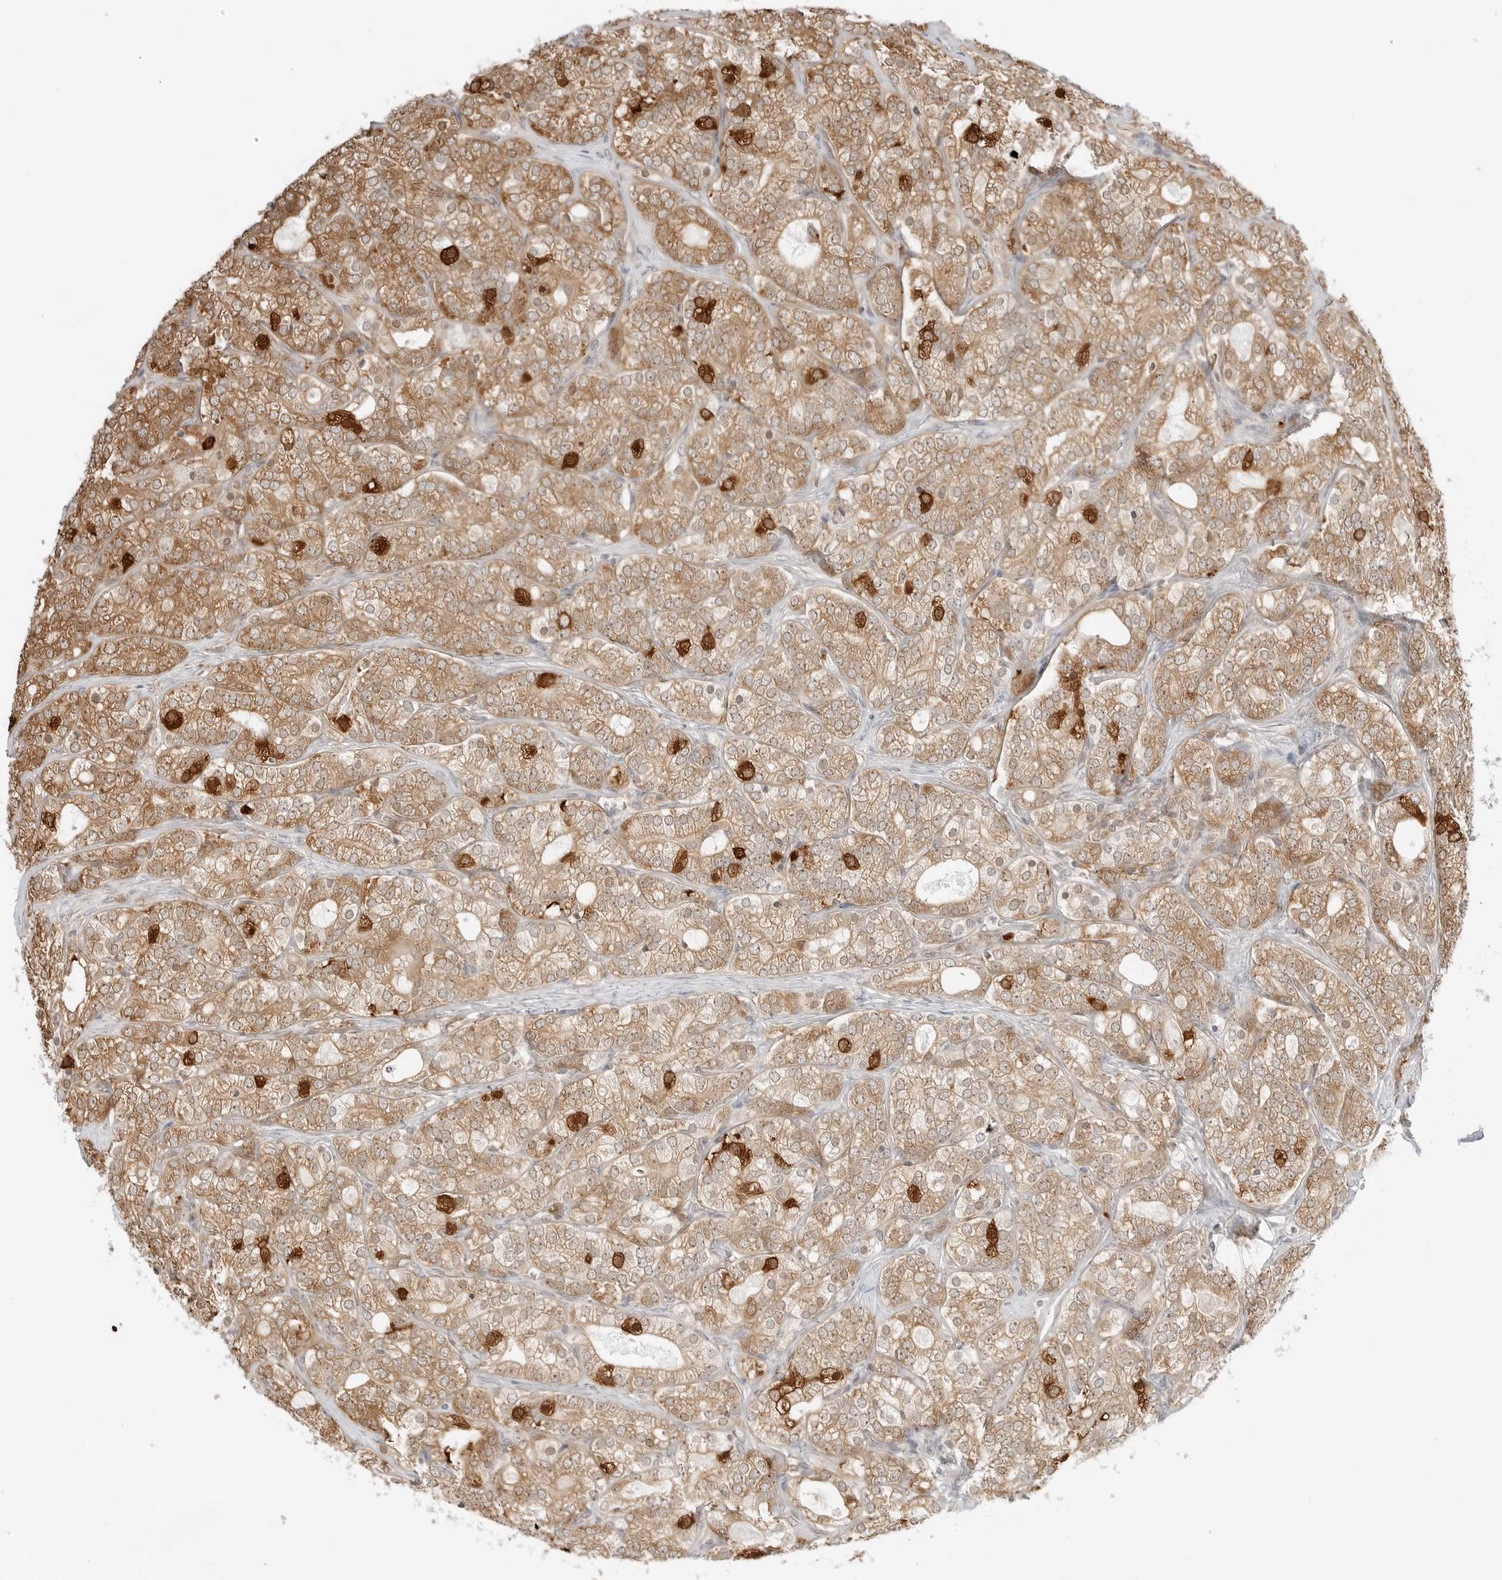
{"staining": {"intensity": "moderate", "quantity": ">75%", "location": "cytoplasmic/membranous,nuclear"}, "tissue": "prostate cancer", "cell_type": "Tumor cells", "image_type": "cancer", "snomed": [{"axis": "morphology", "description": "Adenocarcinoma, High grade"}, {"axis": "topography", "description": "Prostate"}], "caption": "Prostate cancer (adenocarcinoma (high-grade)) stained for a protein (brown) exhibits moderate cytoplasmic/membranous and nuclear positive staining in approximately >75% of tumor cells.", "gene": "NUDC", "patient": {"sex": "male", "age": 57}}